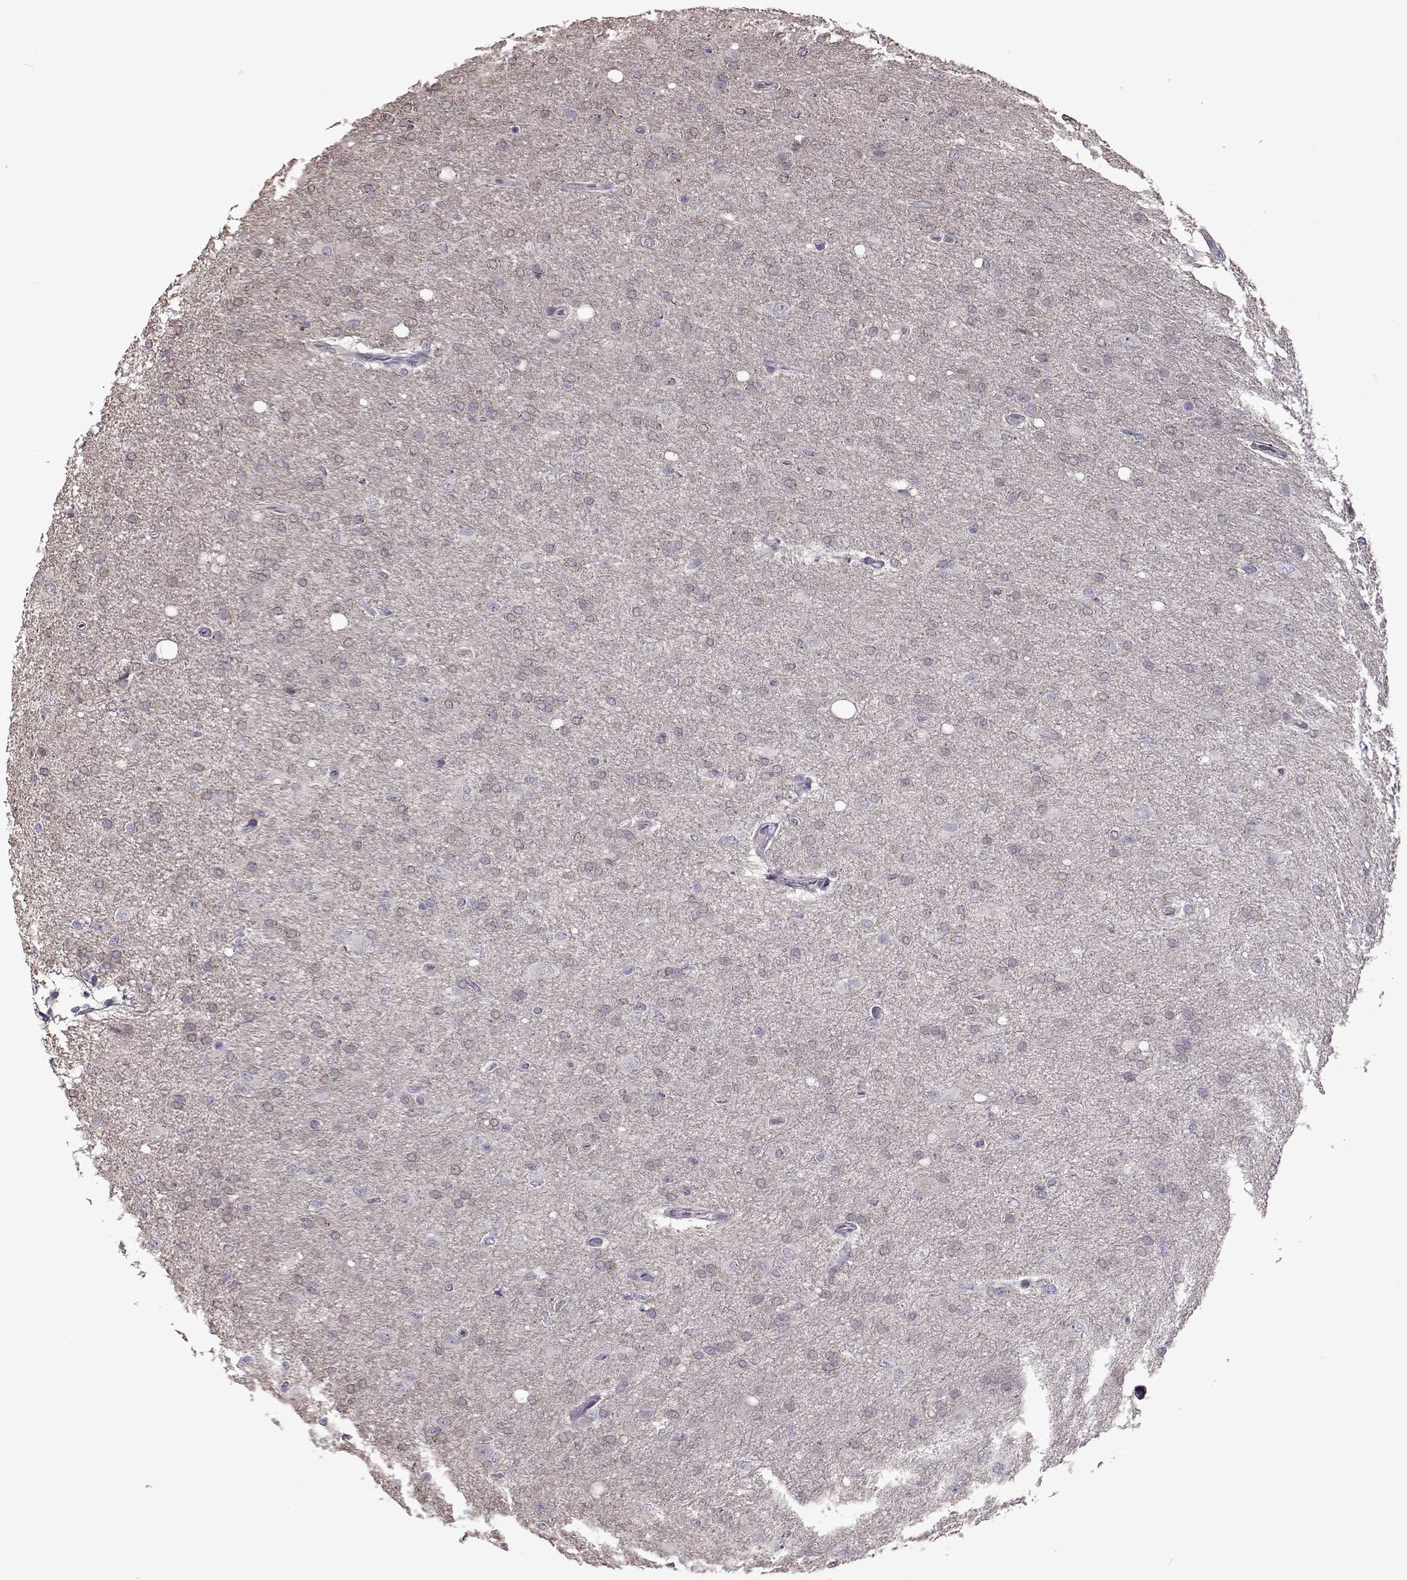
{"staining": {"intensity": "negative", "quantity": "none", "location": "none"}, "tissue": "glioma", "cell_type": "Tumor cells", "image_type": "cancer", "snomed": [{"axis": "morphology", "description": "Glioma, malignant, High grade"}, {"axis": "topography", "description": "Cerebral cortex"}], "caption": "High power microscopy micrograph of an immunohistochemistry (IHC) image of malignant high-grade glioma, revealing no significant expression in tumor cells. Brightfield microscopy of immunohistochemistry stained with DAB (3,3'-diaminobenzidine) (brown) and hematoxylin (blue), captured at high magnification.", "gene": "GAL", "patient": {"sex": "male", "age": 70}}